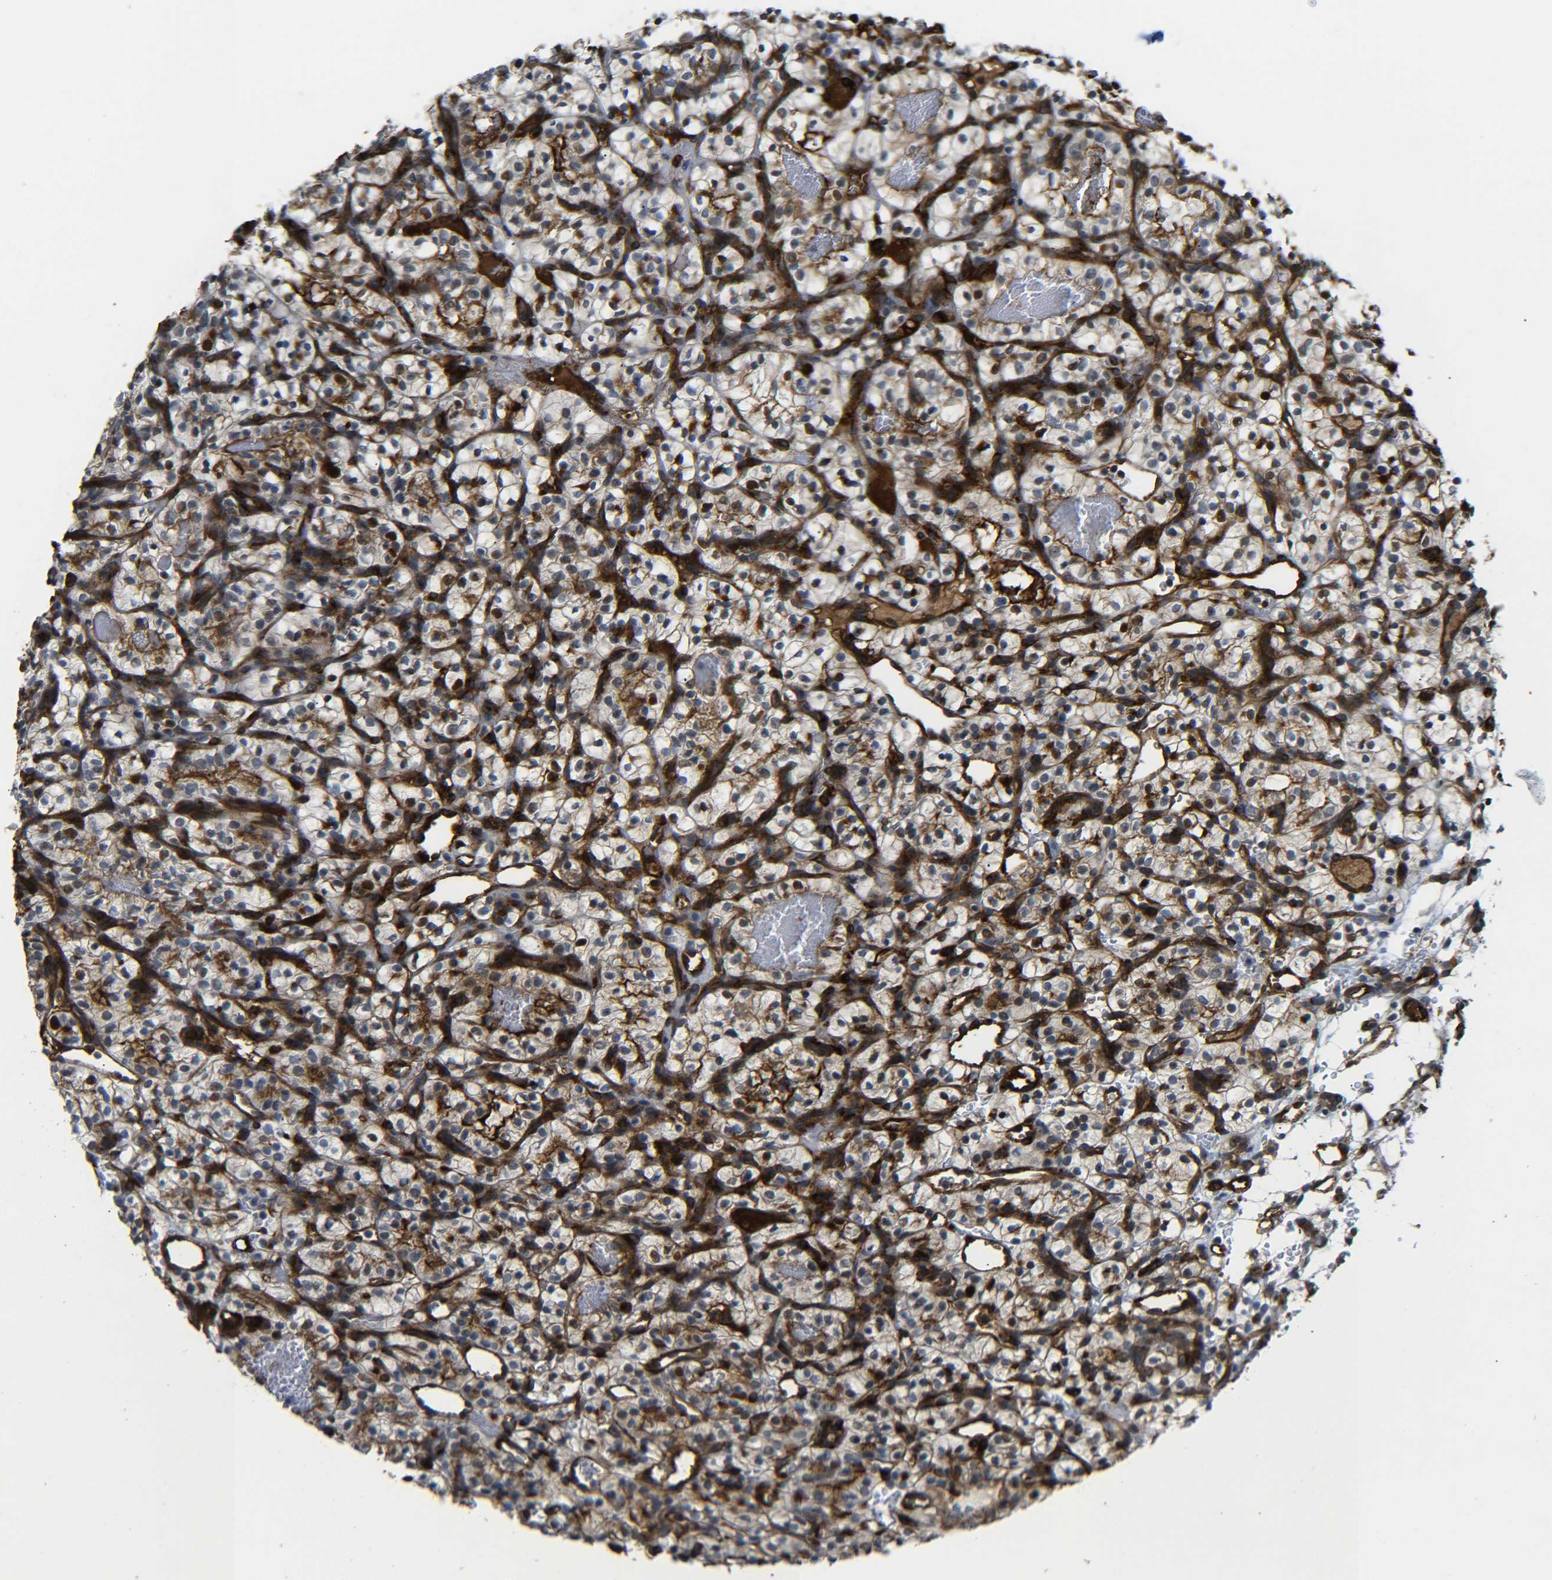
{"staining": {"intensity": "moderate", "quantity": ">75%", "location": "cytoplasmic/membranous"}, "tissue": "renal cancer", "cell_type": "Tumor cells", "image_type": "cancer", "snomed": [{"axis": "morphology", "description": "Adenocarcinoma, NOS"}, {"axis": "topography", "description": "Kidney"}], "caption": "Adenocarcinoma (renal) tissue demonstrates moderate cytoplasmic/membranous staining in approximately >75% of tumor cells, visualized by immunohistochemistry.", "gene": "ECE1", "patient": {"sex": "female", "age": 57}}